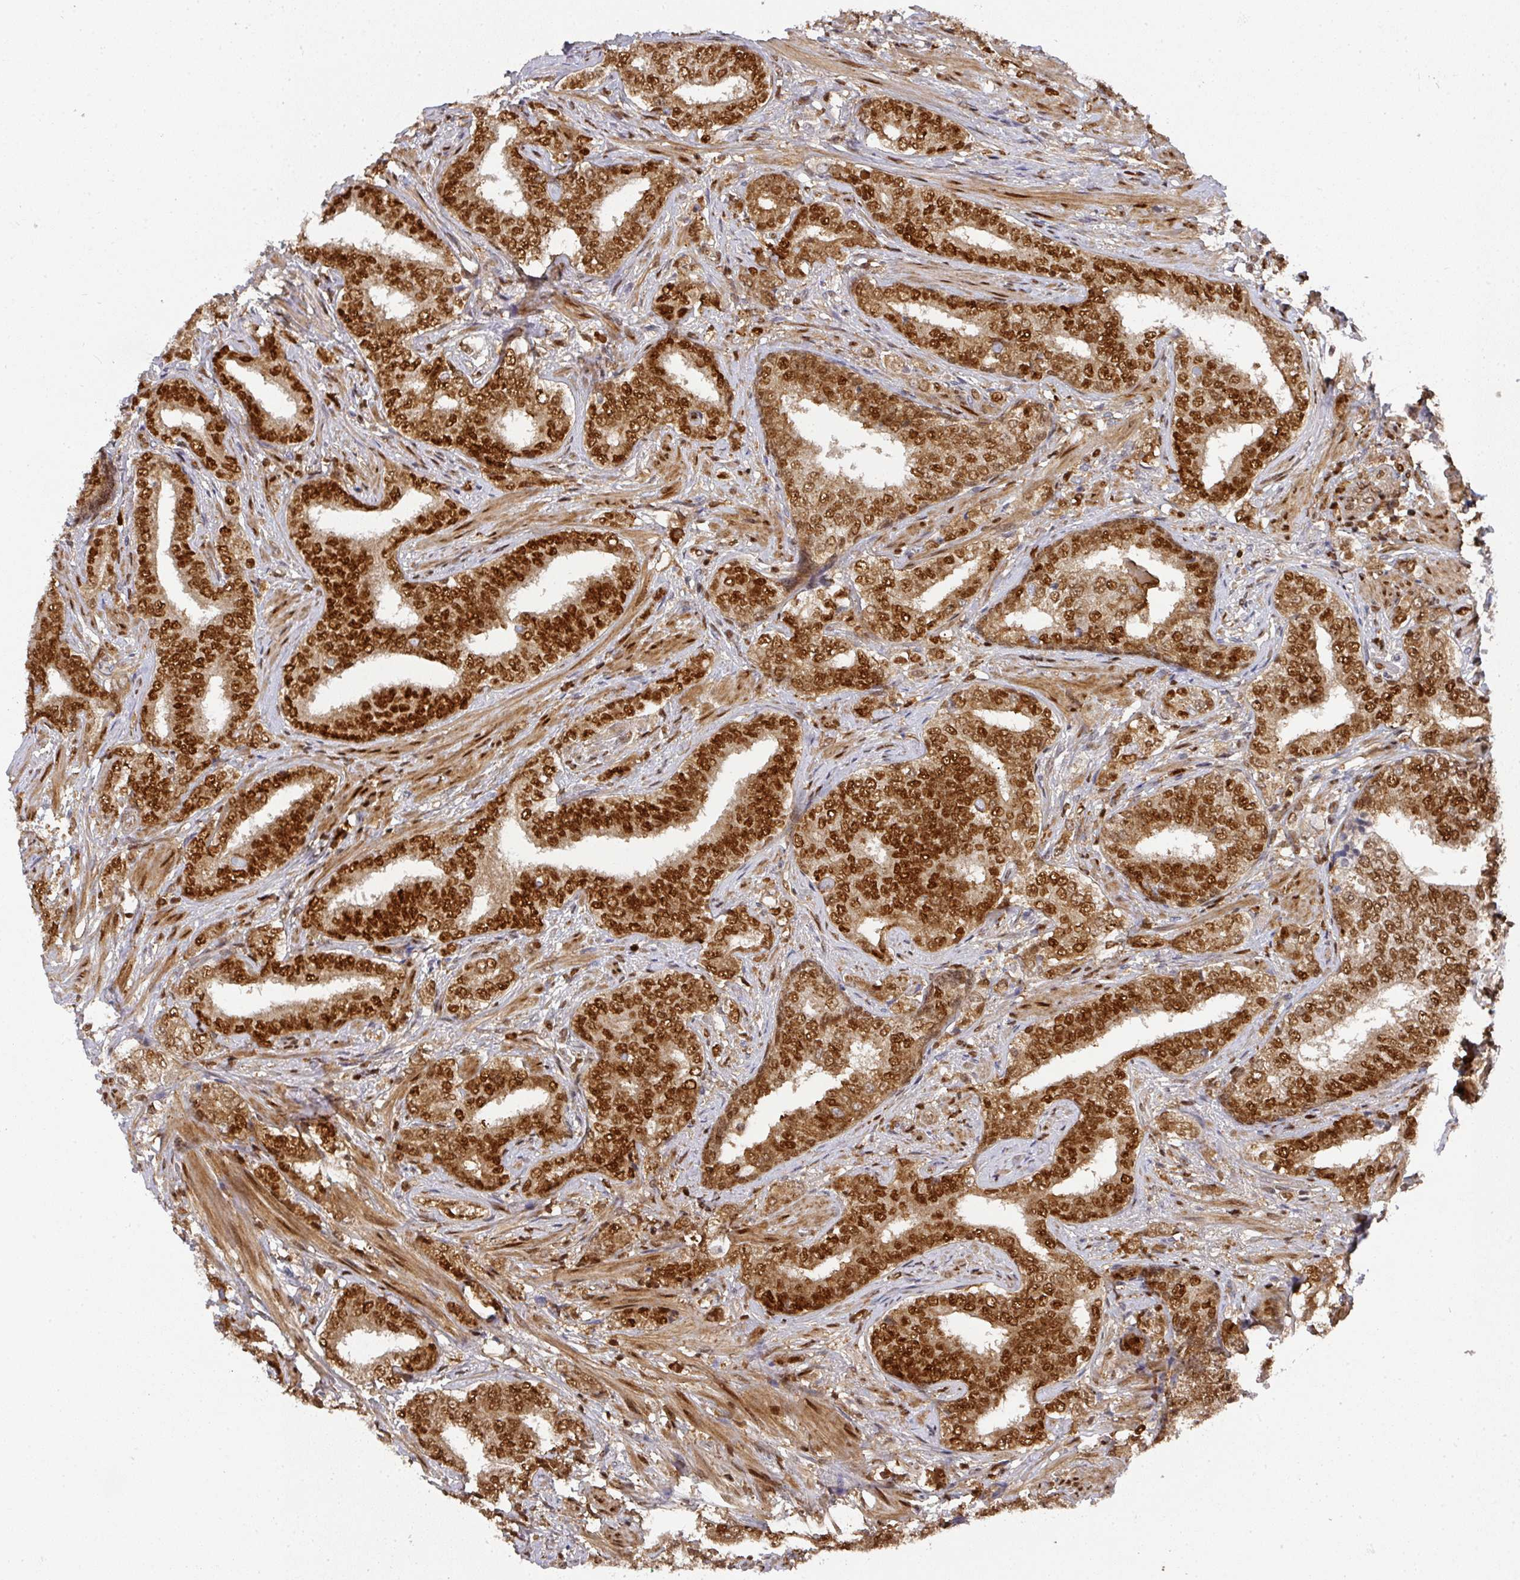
{"staining": {"intensity": "strong", "quantity": ">75%", "location": "nuclear"}, "tissue": "prostate cancer", "cell_type": "Tumor cells", "image_type": "cancer", "snomed": [{"axis": "morphology", "description": "Adenocarcinoma, High grade"}, {"axis": "topography", "description": "Prostate"}], "caption": "An immunohistochemistry (IHC) photomicrograph of neoplastic tissue is shown. Protein staining in brown highlights strong nuclear positivity in prostate cancer (adenocarcinoma (high-grade)) within tumor cells.", "gene": "DIDO1", "patient": {"sex": "male", "age": 72}}